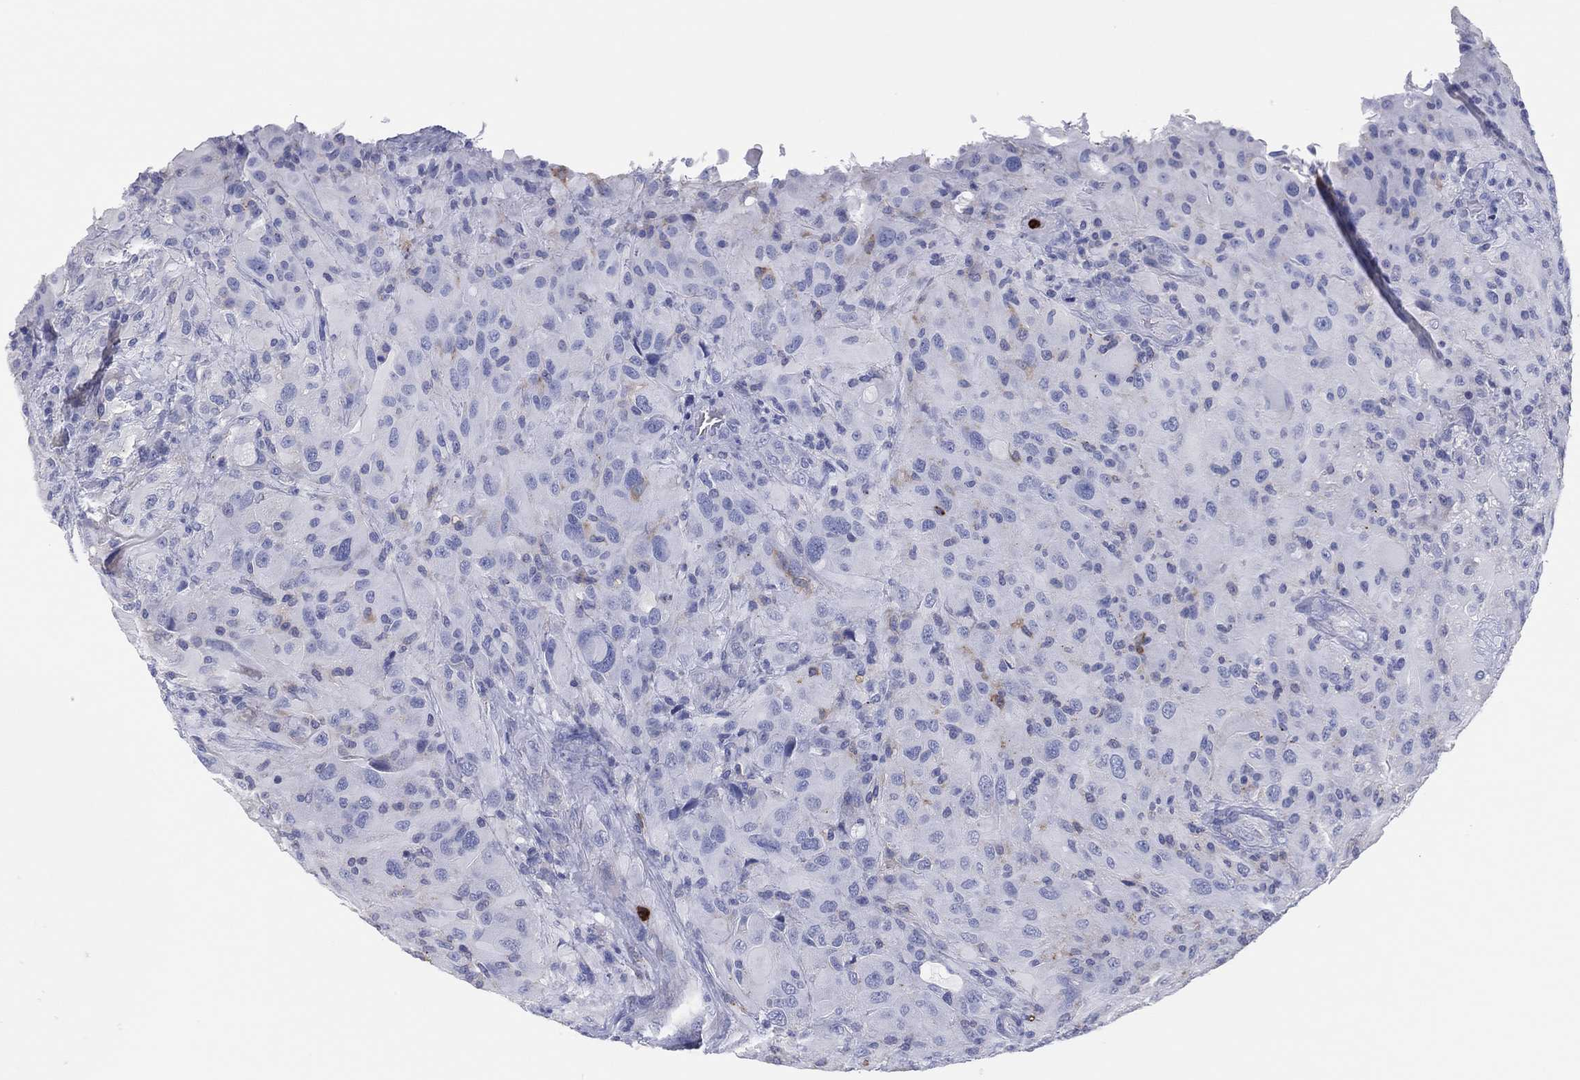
{"staining": {"intensity": "negative", "quantity": "none", "location": "none"}, "tissue": "glioma", "cell_type": "Tumor cells", "image_type": "cancer", "snomed": [{"axis": "morphology", "description": "Glioma, malignant, High grade"}, {"axis": "topography", "description": "Cerebral cortex"}], "caption": "DAB immunohistochemical staining of human malignant high-grade glioma demonstrates no significant expression in tumor cells.", "gene": "PLAC8", "patient": {"sex": "male", "age": 35}}